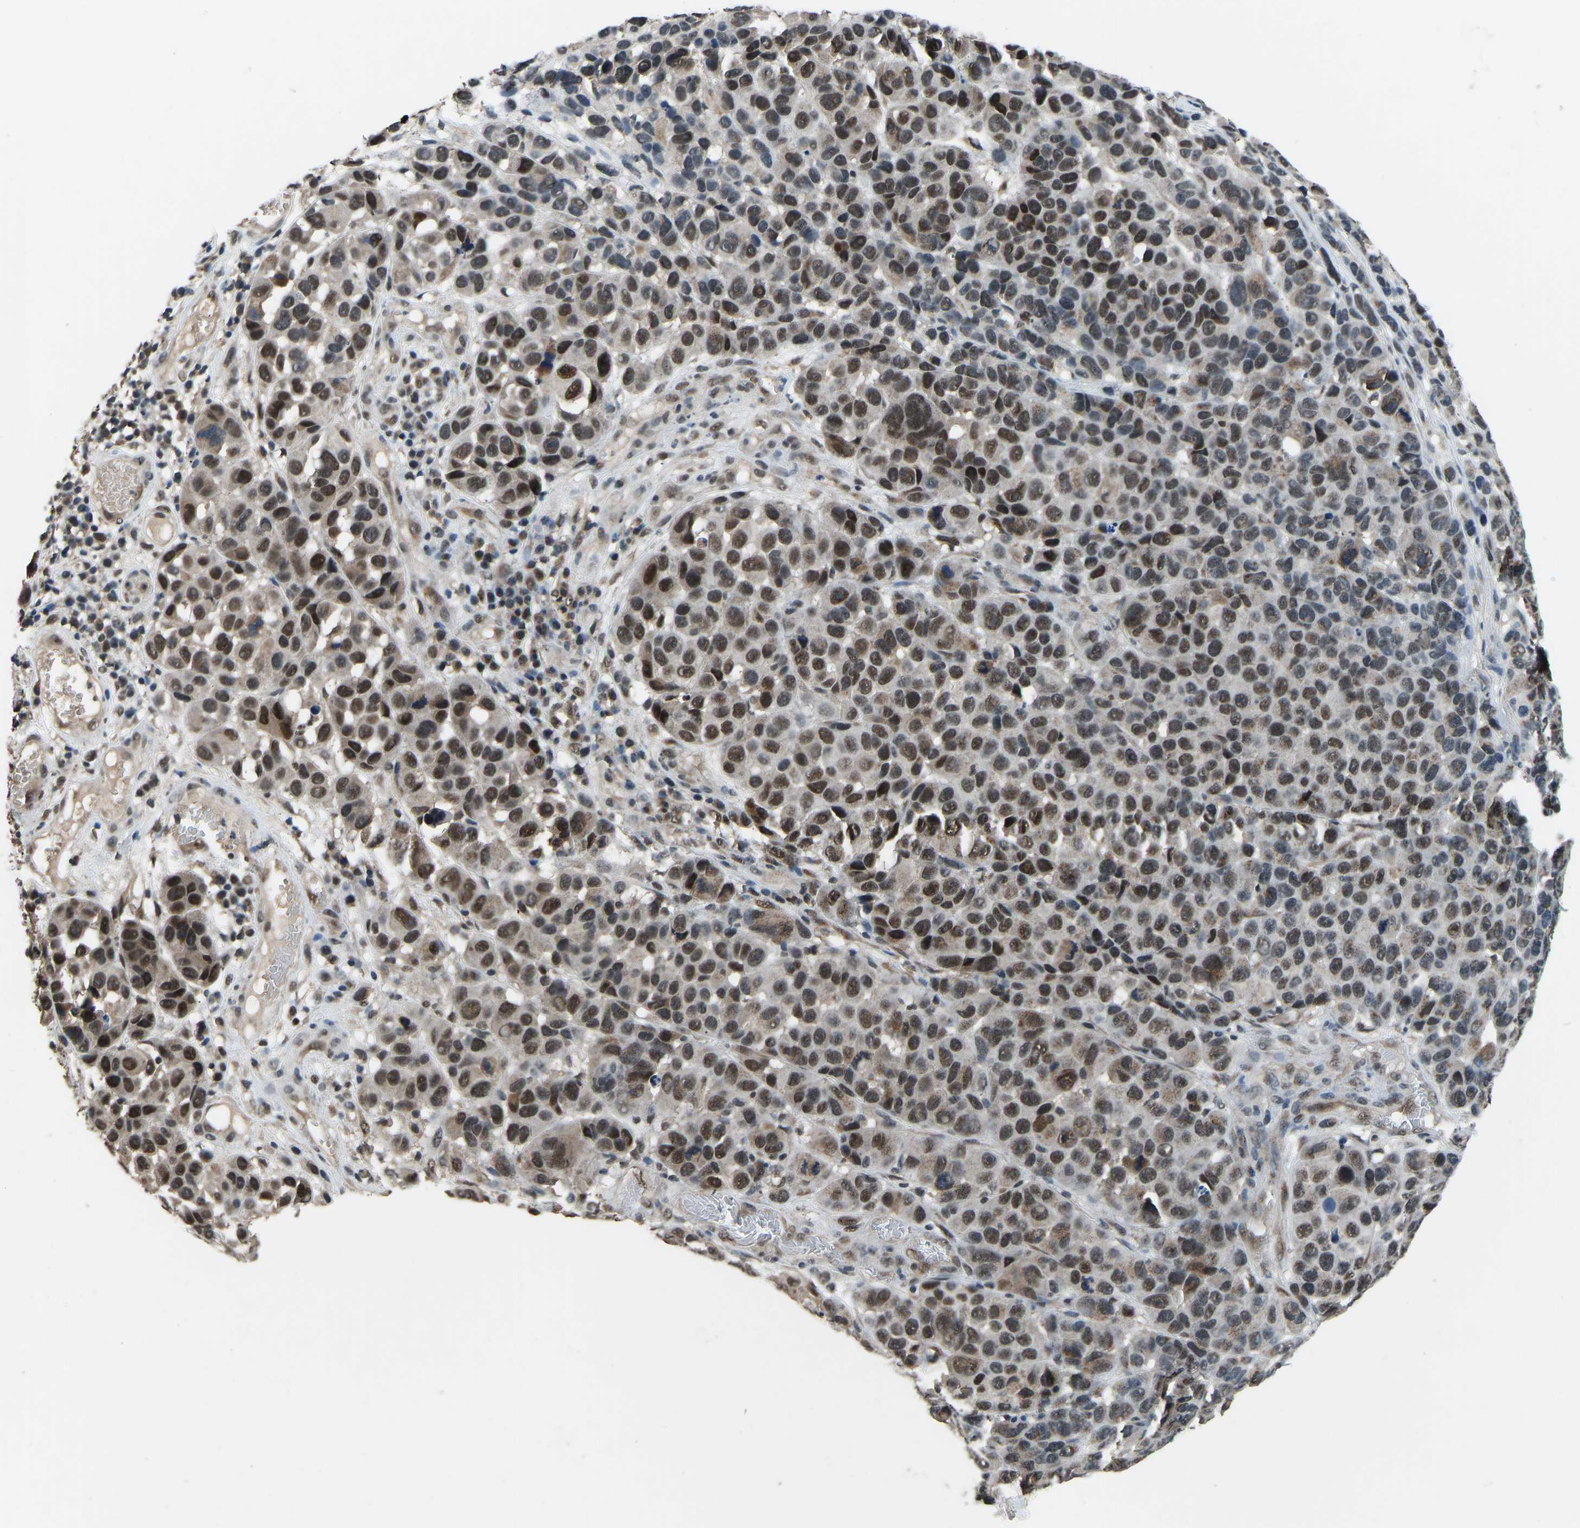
{"staining": {"intensity": "strong", "quantity": ">75%", "location": "nuclear"}, "tissue": "melanoma", "cell_type": "Tumor cells", "image_type": "cancer", "snomed": [{"axis": "morphology", "description": "Malignant melanoma, NOS"}, {"axis": "topography", "description": "Skin"}], "caption": "Malignant melanoma was stained to show a protein in brown. There is high levels of strong nuclear positivity in approximately >75% of tumor cells. (Stains: DAB (3,3'-diaminobenzidine) in brown, nuclei in blue, Microscopy: brightfield microscopy at high magnification).", "gene": "TOX4", "patient": {"sex": "male", "age": 53}}